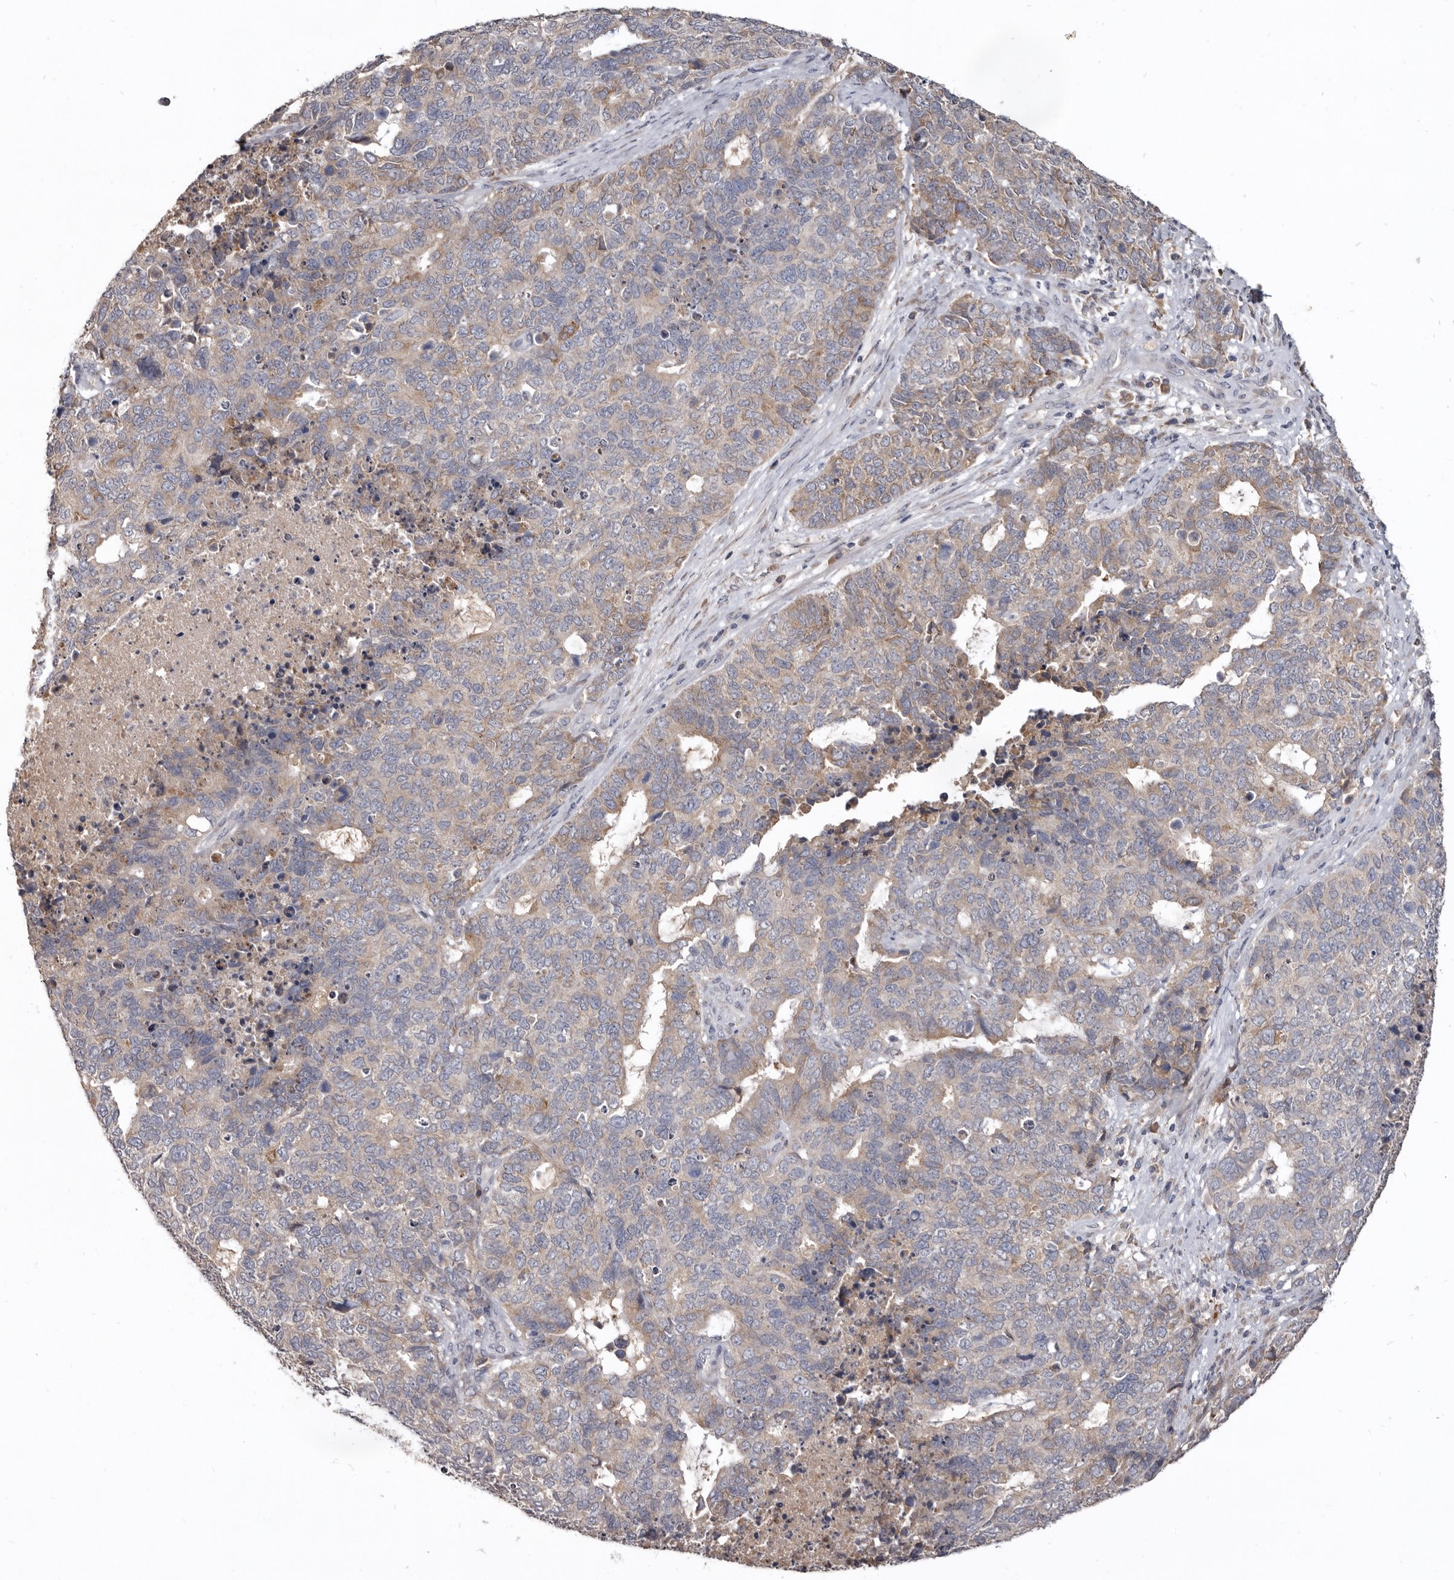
{"staining": {"intensity": "weak", "quantity": "<25%", "location": "cytoplasmic/membranous"}, "tissue": "cervical cancer", "cell_type": "Tumor cells", "image_type": "cancer", "snomed": [{"axis": "morphology", "description": "Squamous cell carcinoma, NOS"}, {"axis": "topography", "description": "Cervix"}], "caption": "Image shows no significant protein staining in tumor cells of cervical cancer.", "gene": "NENF", "patient": {"sex": "female", "age": 63}}